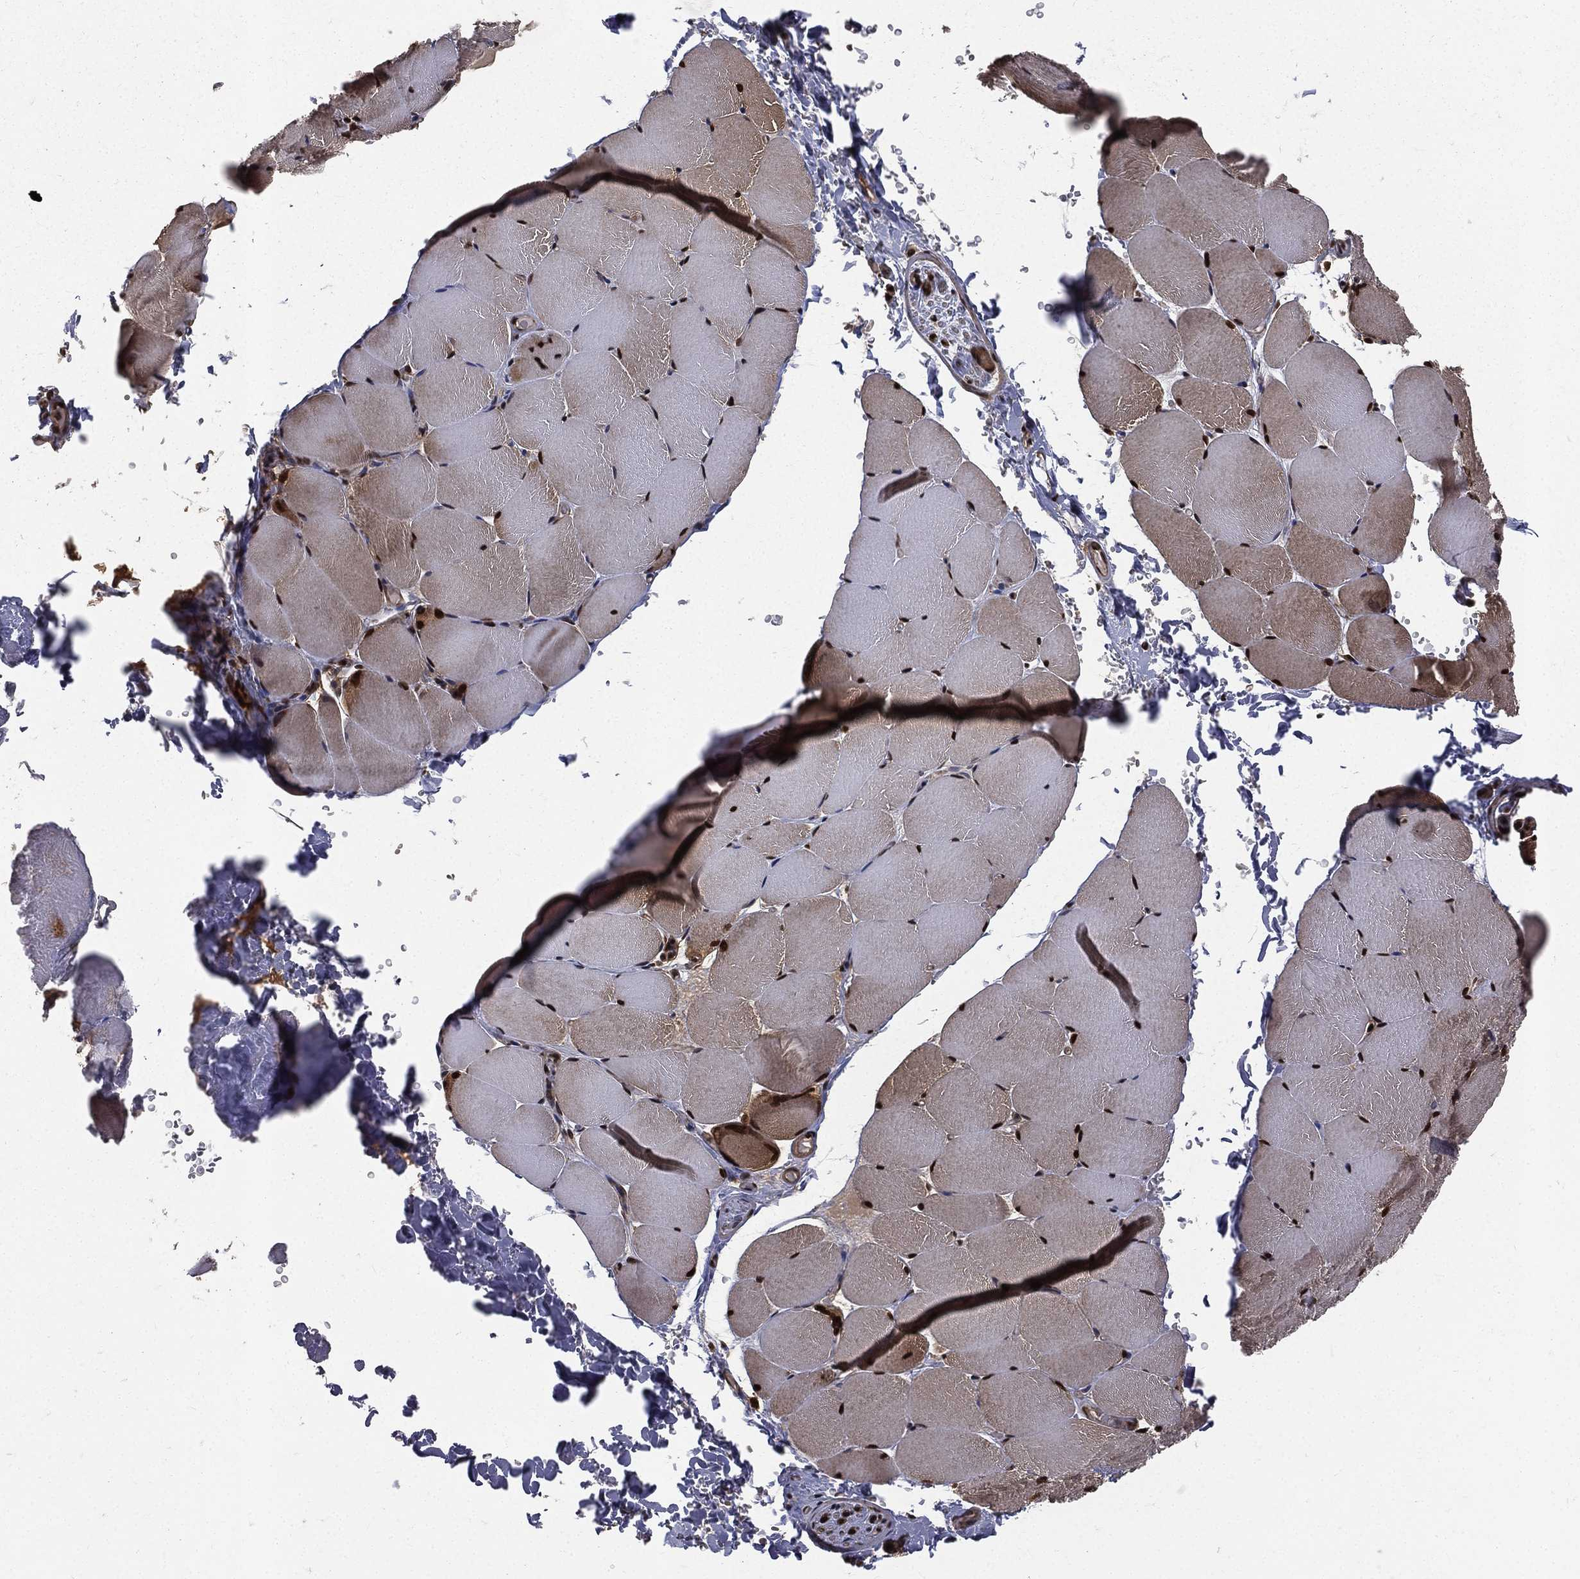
{"staining": {"intensity": "strong", "quantity": "25%-75%", "location": "cytoplasmic/membranous,nuclear"}, "tissue": "skeletal muscle", "cell_type": "Myocytes", "image_type": "normal", "snomed": [{"axis": "morphology", "description": "Normal tissue, NOS"}, {"axis": "topography", "description": "Skeletal muscle"}], "caption": "DAB (3,3'-diaminobenzidine) immunohistochemical staining of normal skeletal muscle displays strong cytoplasmic/membranous,nuclear protein expression in about 25%-75% of myocytes. (Brightfield microscopy of DAB IHC at high magnification).", "gene": "COPS4", "patient": {"sex": "female", "age": 37}}